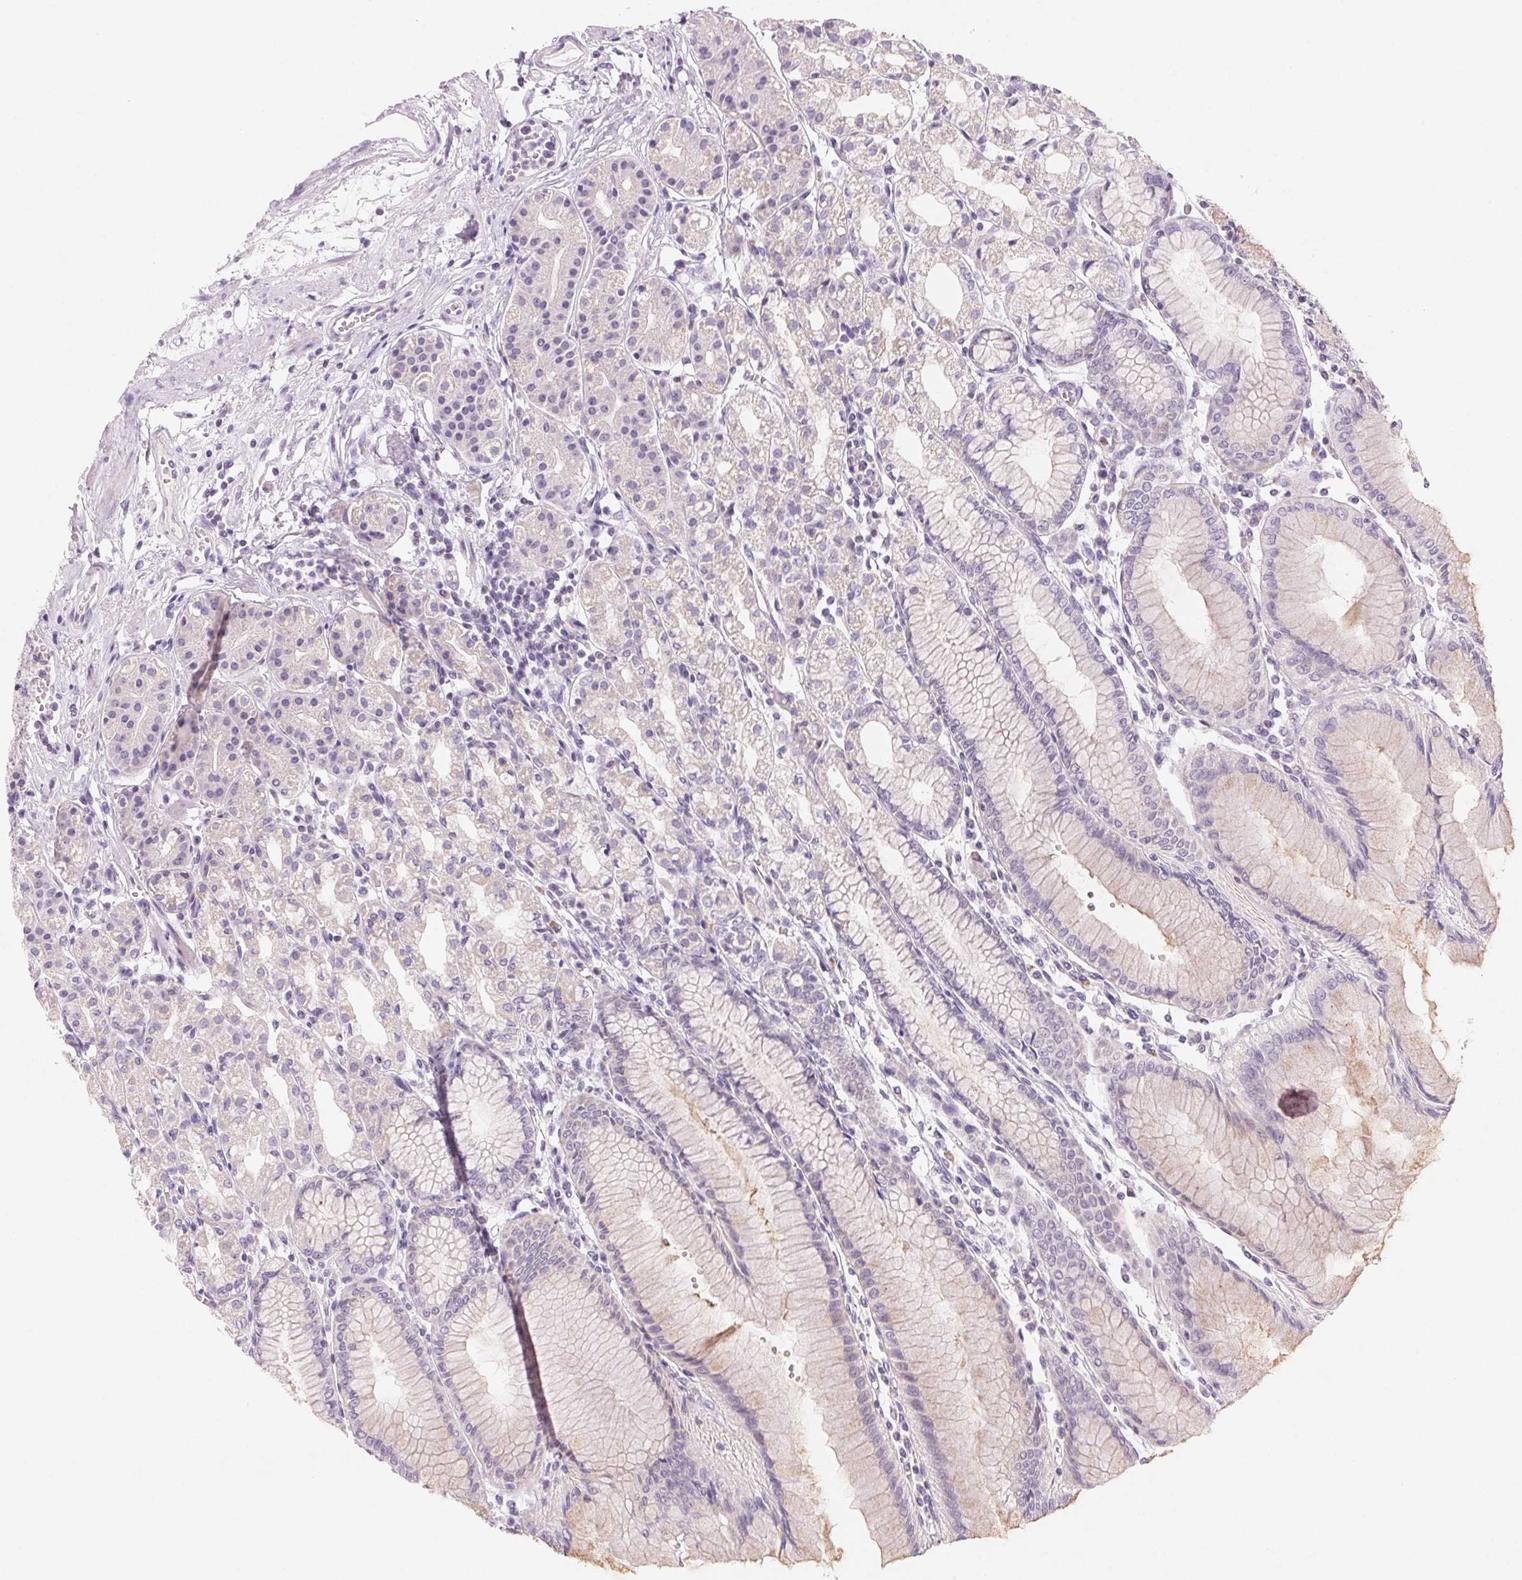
{"staining": {"intensity": "negative", "quantity": "none", "location": "none"}, "tissue": "stomach", "cell_type": "Glandular cells", "image_type": "normal", "snomed": [{"axis": "morphology", "description": "Normal tissue, NOS"}, {"axis": "topography", "description": "Skeletal muscle"}, {"axis": "topography", "description": "Stomach"}], "caption": "Image shows no significant protein positivity in glandular cells of normal stomach.", "gene": "CYP11B1", "patient": {"sex": "female", "age": 57}}